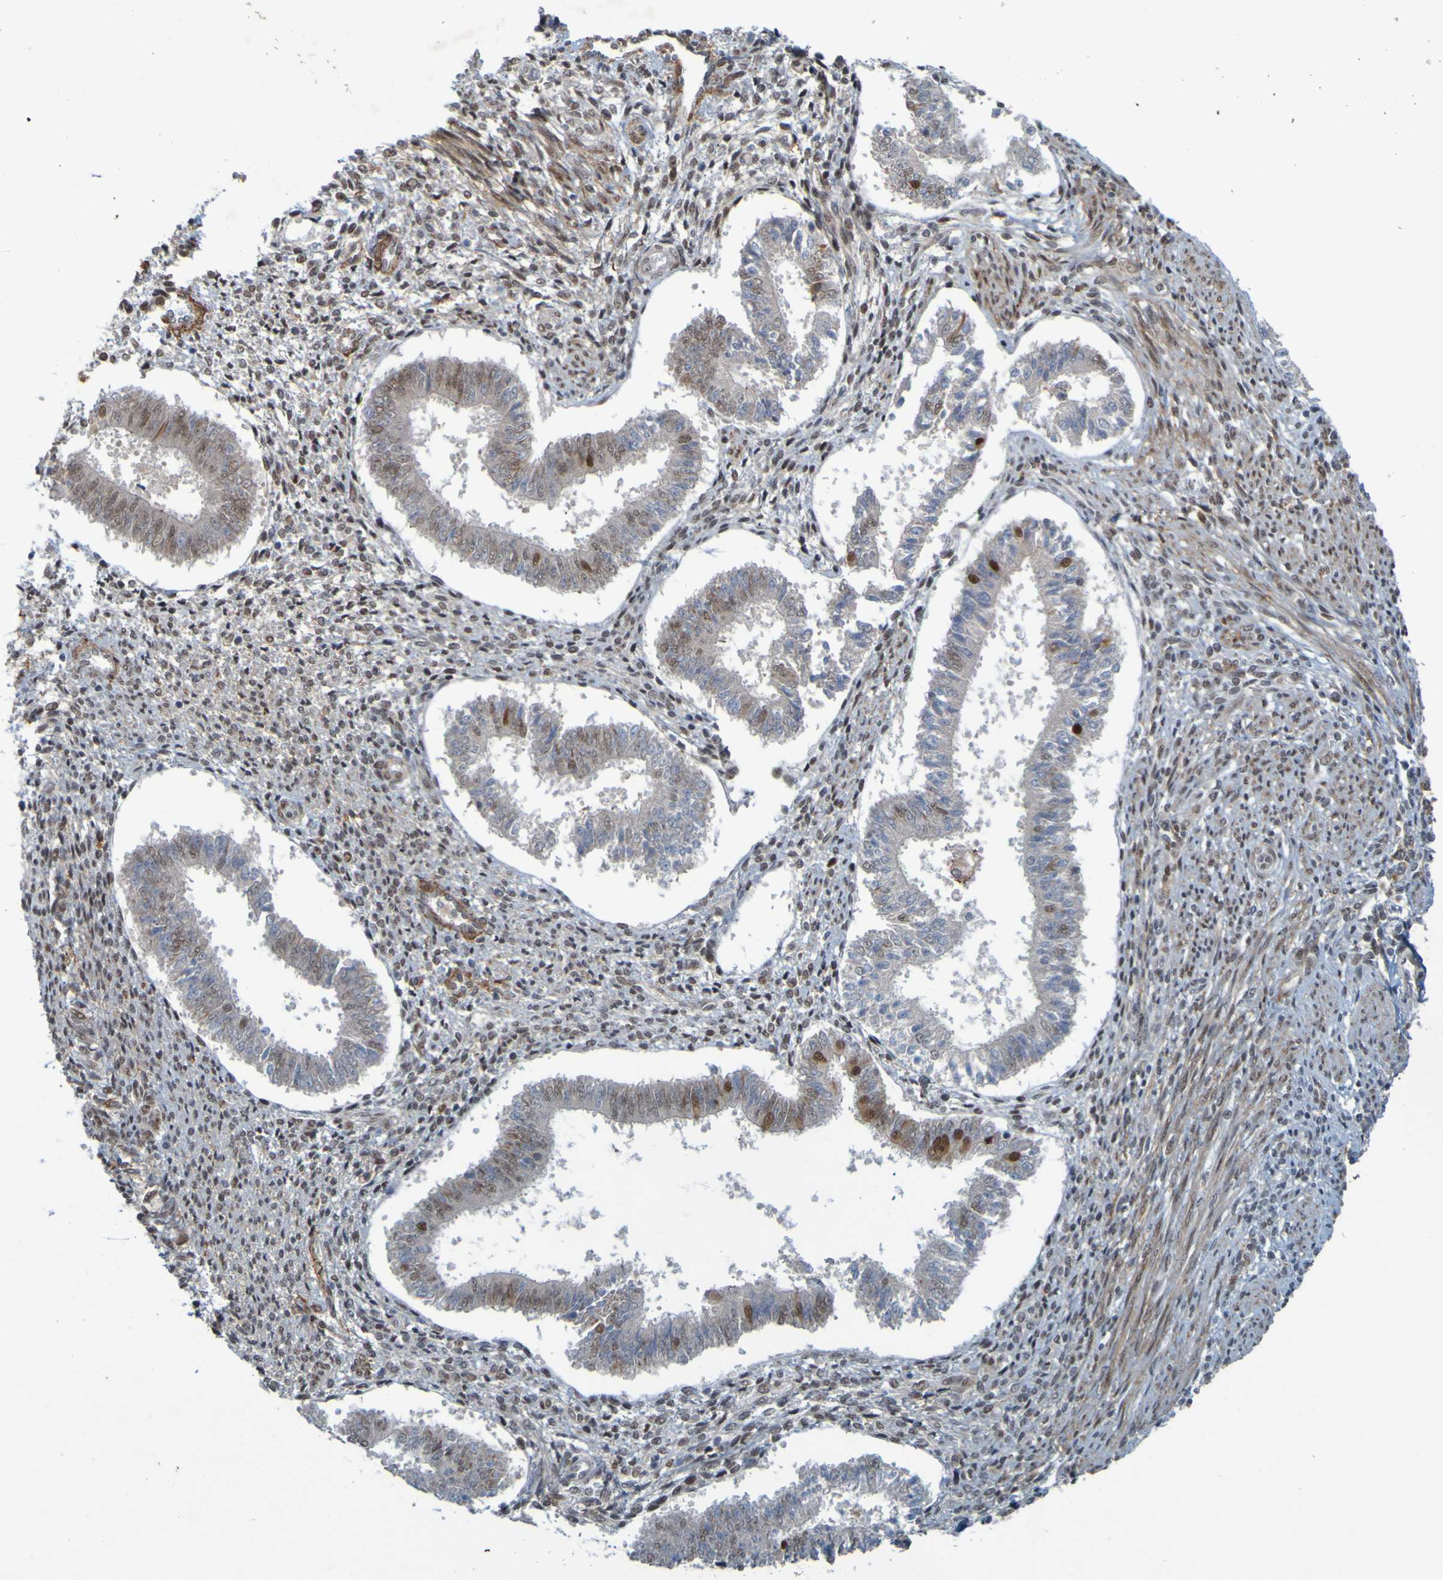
{"staining": {"intensity": "weak", "quantity": "<25%", "location": "nuclear"}, "tissue": "endometrium", "cell_type": "Cells in endometrial stroma", "image_type": "normal", "snomed": [{"axis": "morphology", "description": "Normal tissue, NOS"}, {"axis": "topography", "description": "Endometrium"}], "caption": "IHC photomicrograph of unremarkable endometrium stained for a protein (brown), which reveals no staining in cells in endometrial stroma. Brightfield microscopy of immunohistochemistry stained with DAB (brown) and hematoxylin (blue), captured at high magnification.", "gene": "MCPH1", "patient": {"sex": "female", "age": 35}}